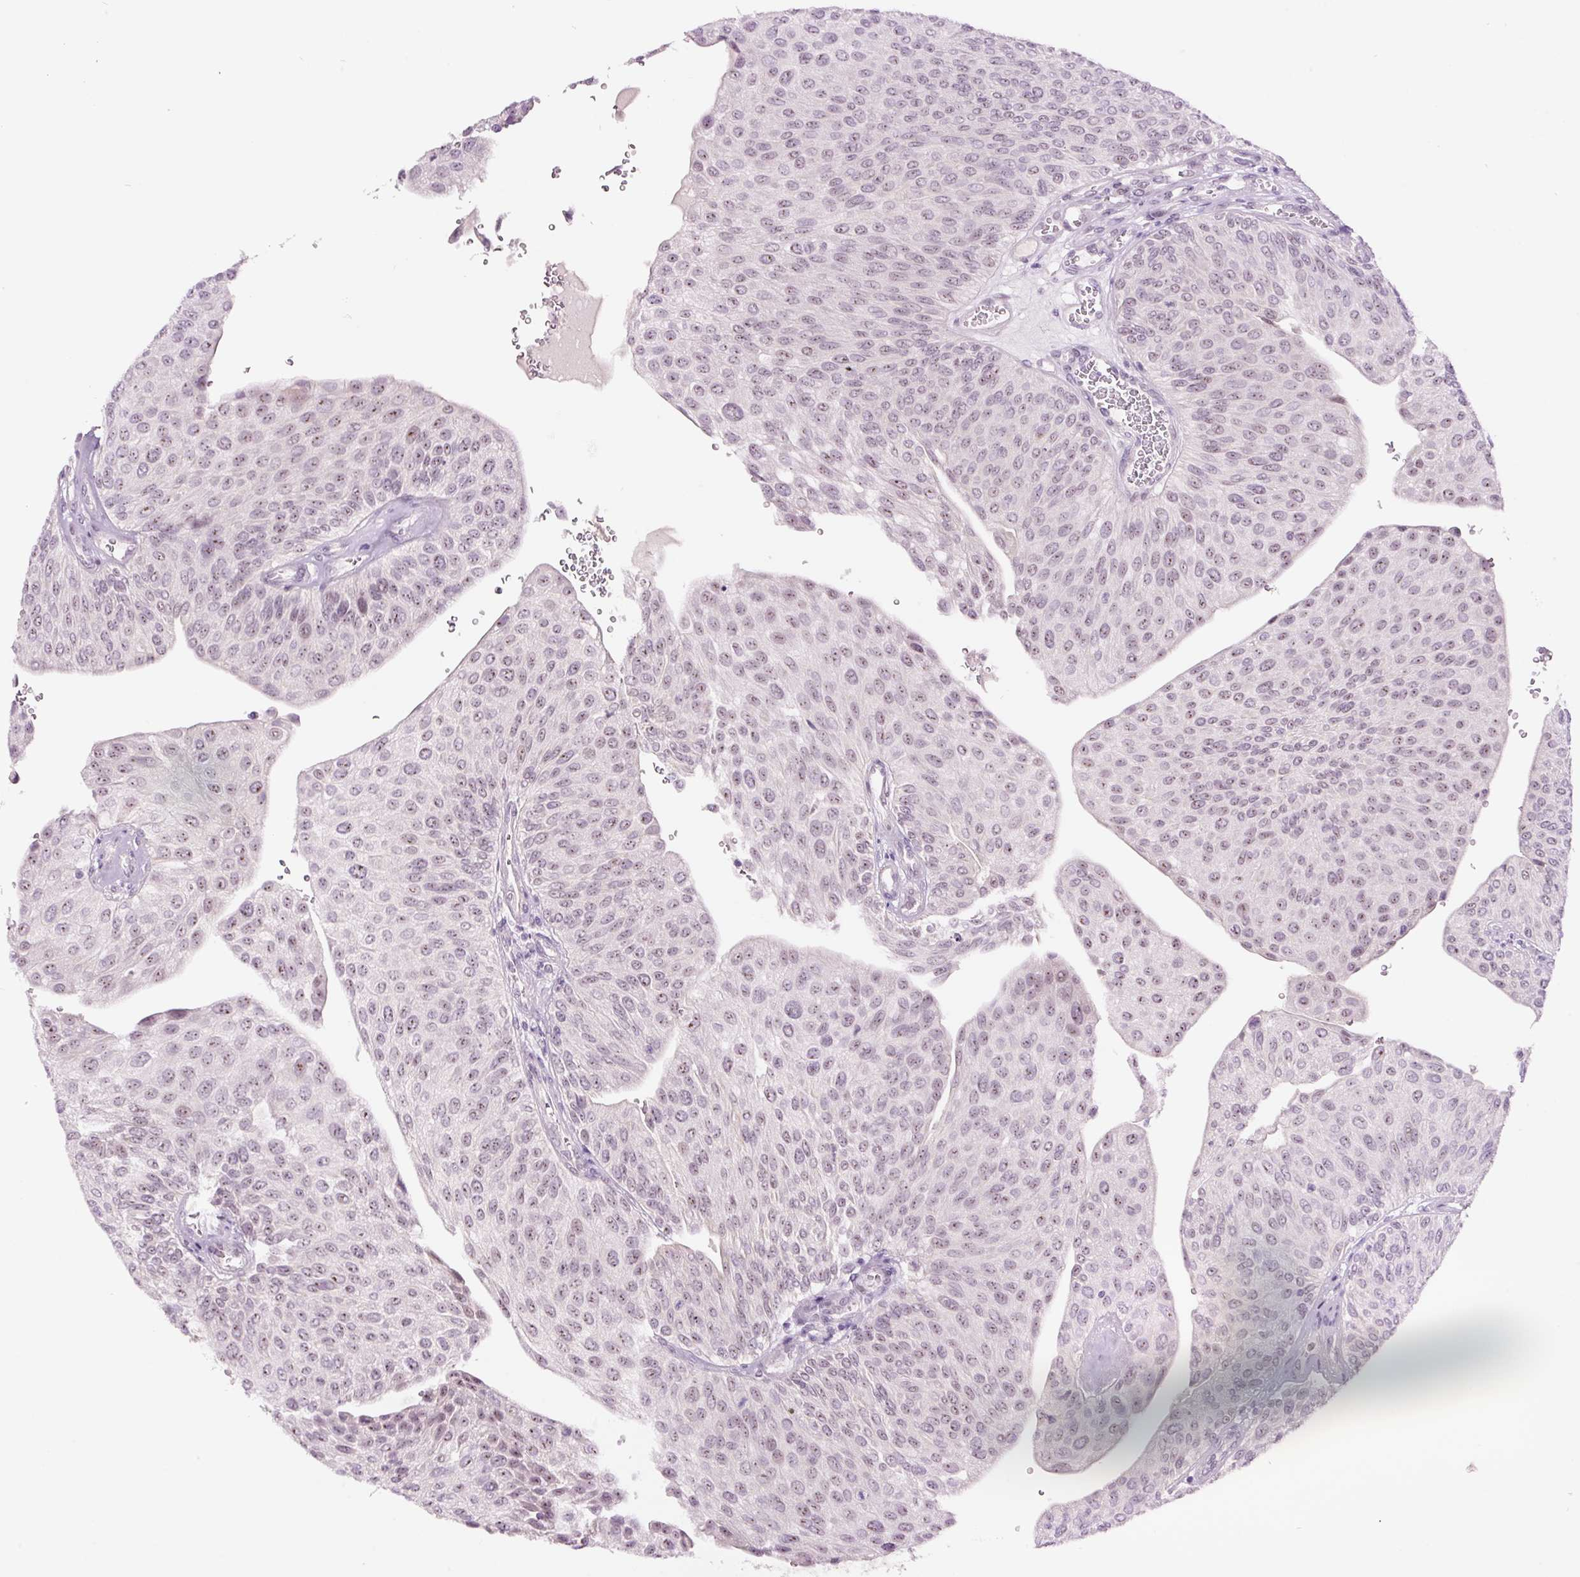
{"staining": {"intensity": "weak", "quantity": ">75%", "location": "nuclear"}, "tissue": "urothelial cancer", "cell_type": "Tumor cells", "image_type": "cancer", "snomed": [{"axis": "morphology", "description": "Urothelial carcinoma, NOS"}, {"axis": "topography", "description": "Urinary bladder"}], "caption": "IHC staining of transitional cell carcinoma, which reveals low levels of weak nuclear expression in about >75% of tumor cells indicating weak nuclear protein expression. The staining was performed using DAB (3,3'-diaminobenzidine) (brown) for protein detection and nuclei were counterstained in hematoxylin (blue).", "gene": "GCG", "patient": {"sex": "male", "age": 67}}